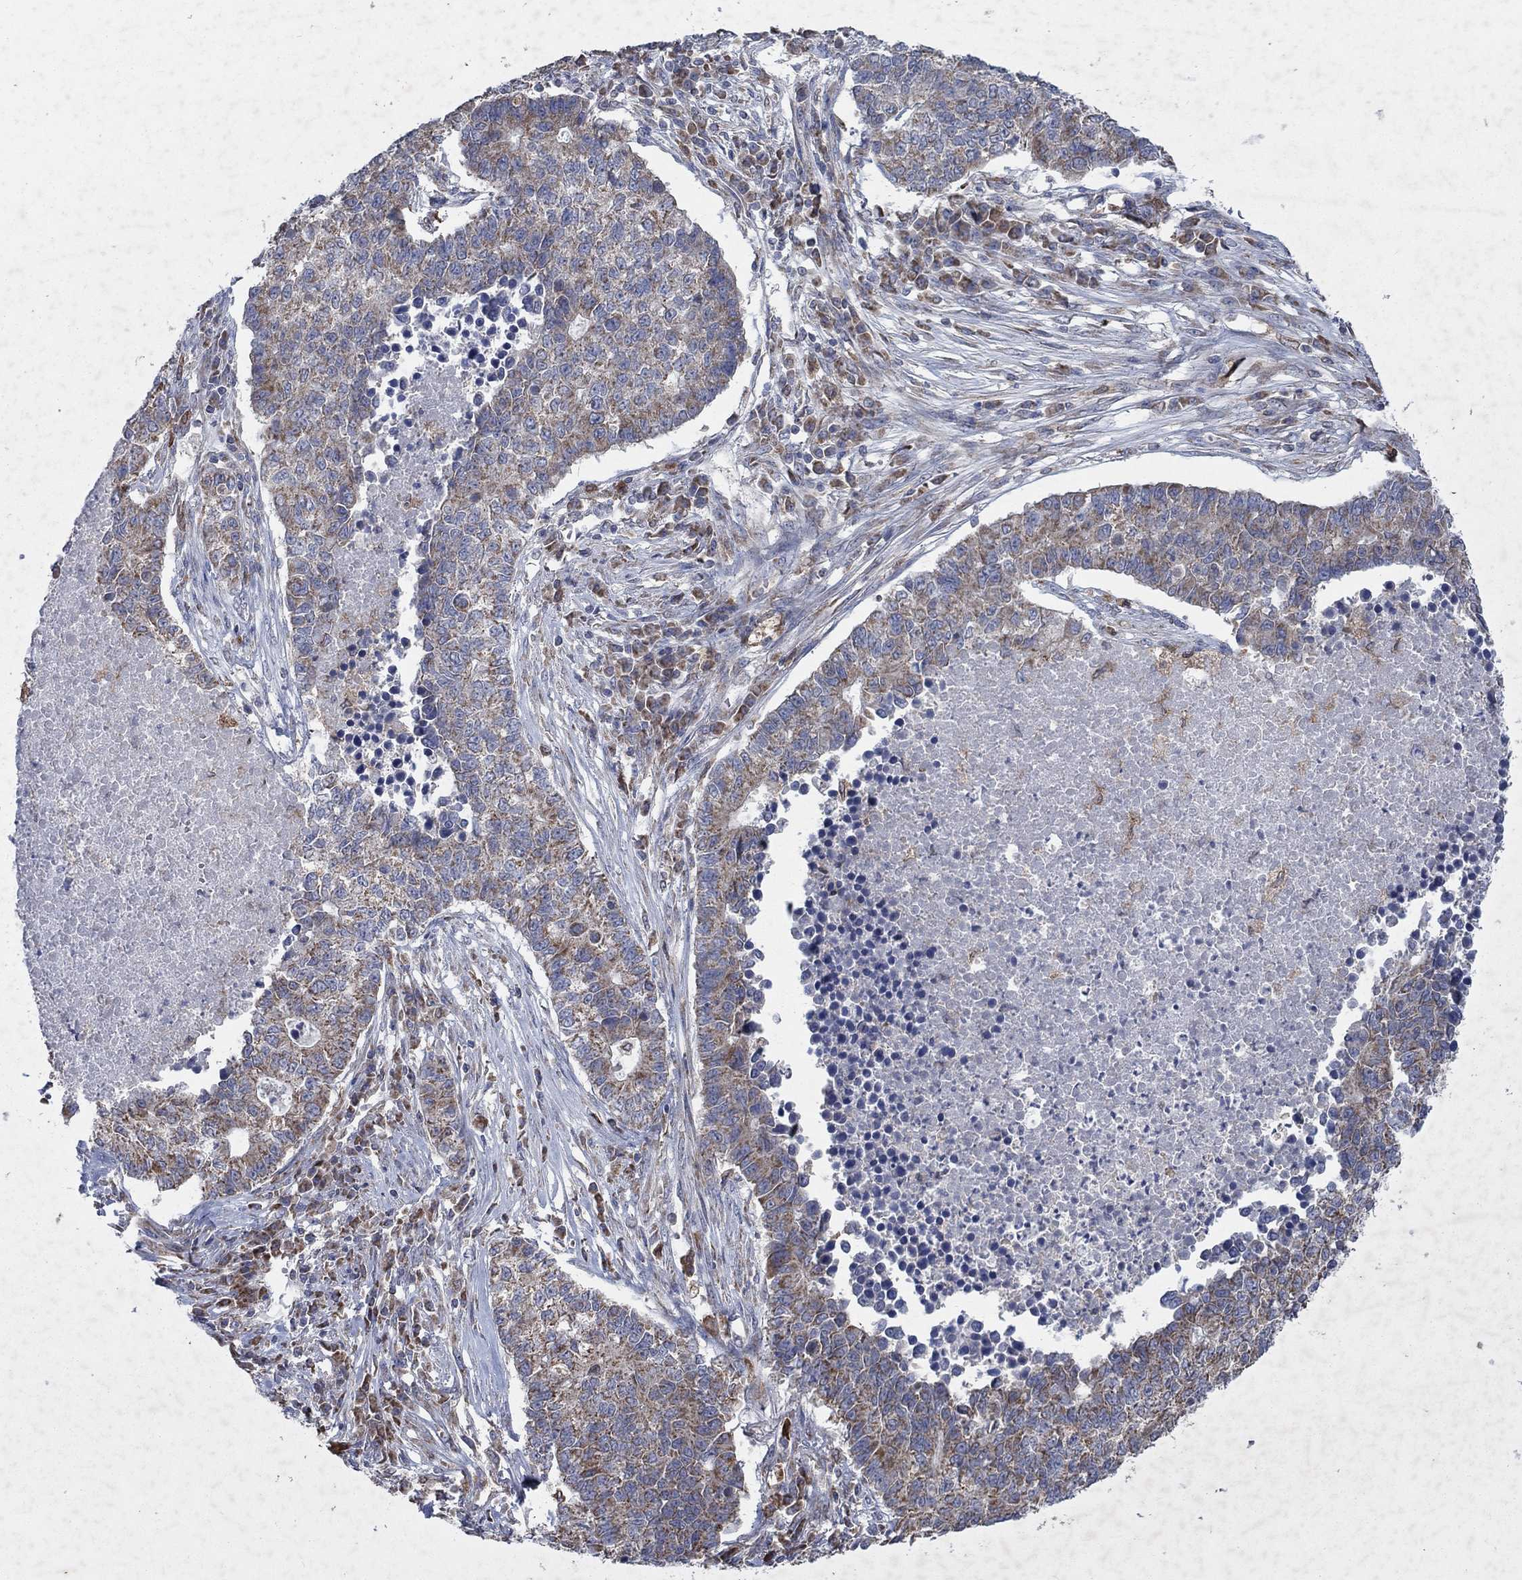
{"staining": {"intensity": "weak", "quantity": "25%-75%", "location": "cytoplasmic/membranous"}, "tissue": "lung cancer", "cell_type": "Tumor cells", "image_type": "cancer", "snomed": [{"axis": "morphology", "description": "Adenocarcinoma, NOS"}, {"axis": "topography", "description": "Lung"}], "caption": "Tumor cells exhibit low levels of weak cytoplasmic/membranous expression in about 25%-75% of cells in human lung adenocarcinoma. Using DAB (brown) and hematoxylin (blue) stains, captured at high magnification using brightfield microscopy.", "gene": "NCEH1", "patient": {"sex": "male", "age": 57}}